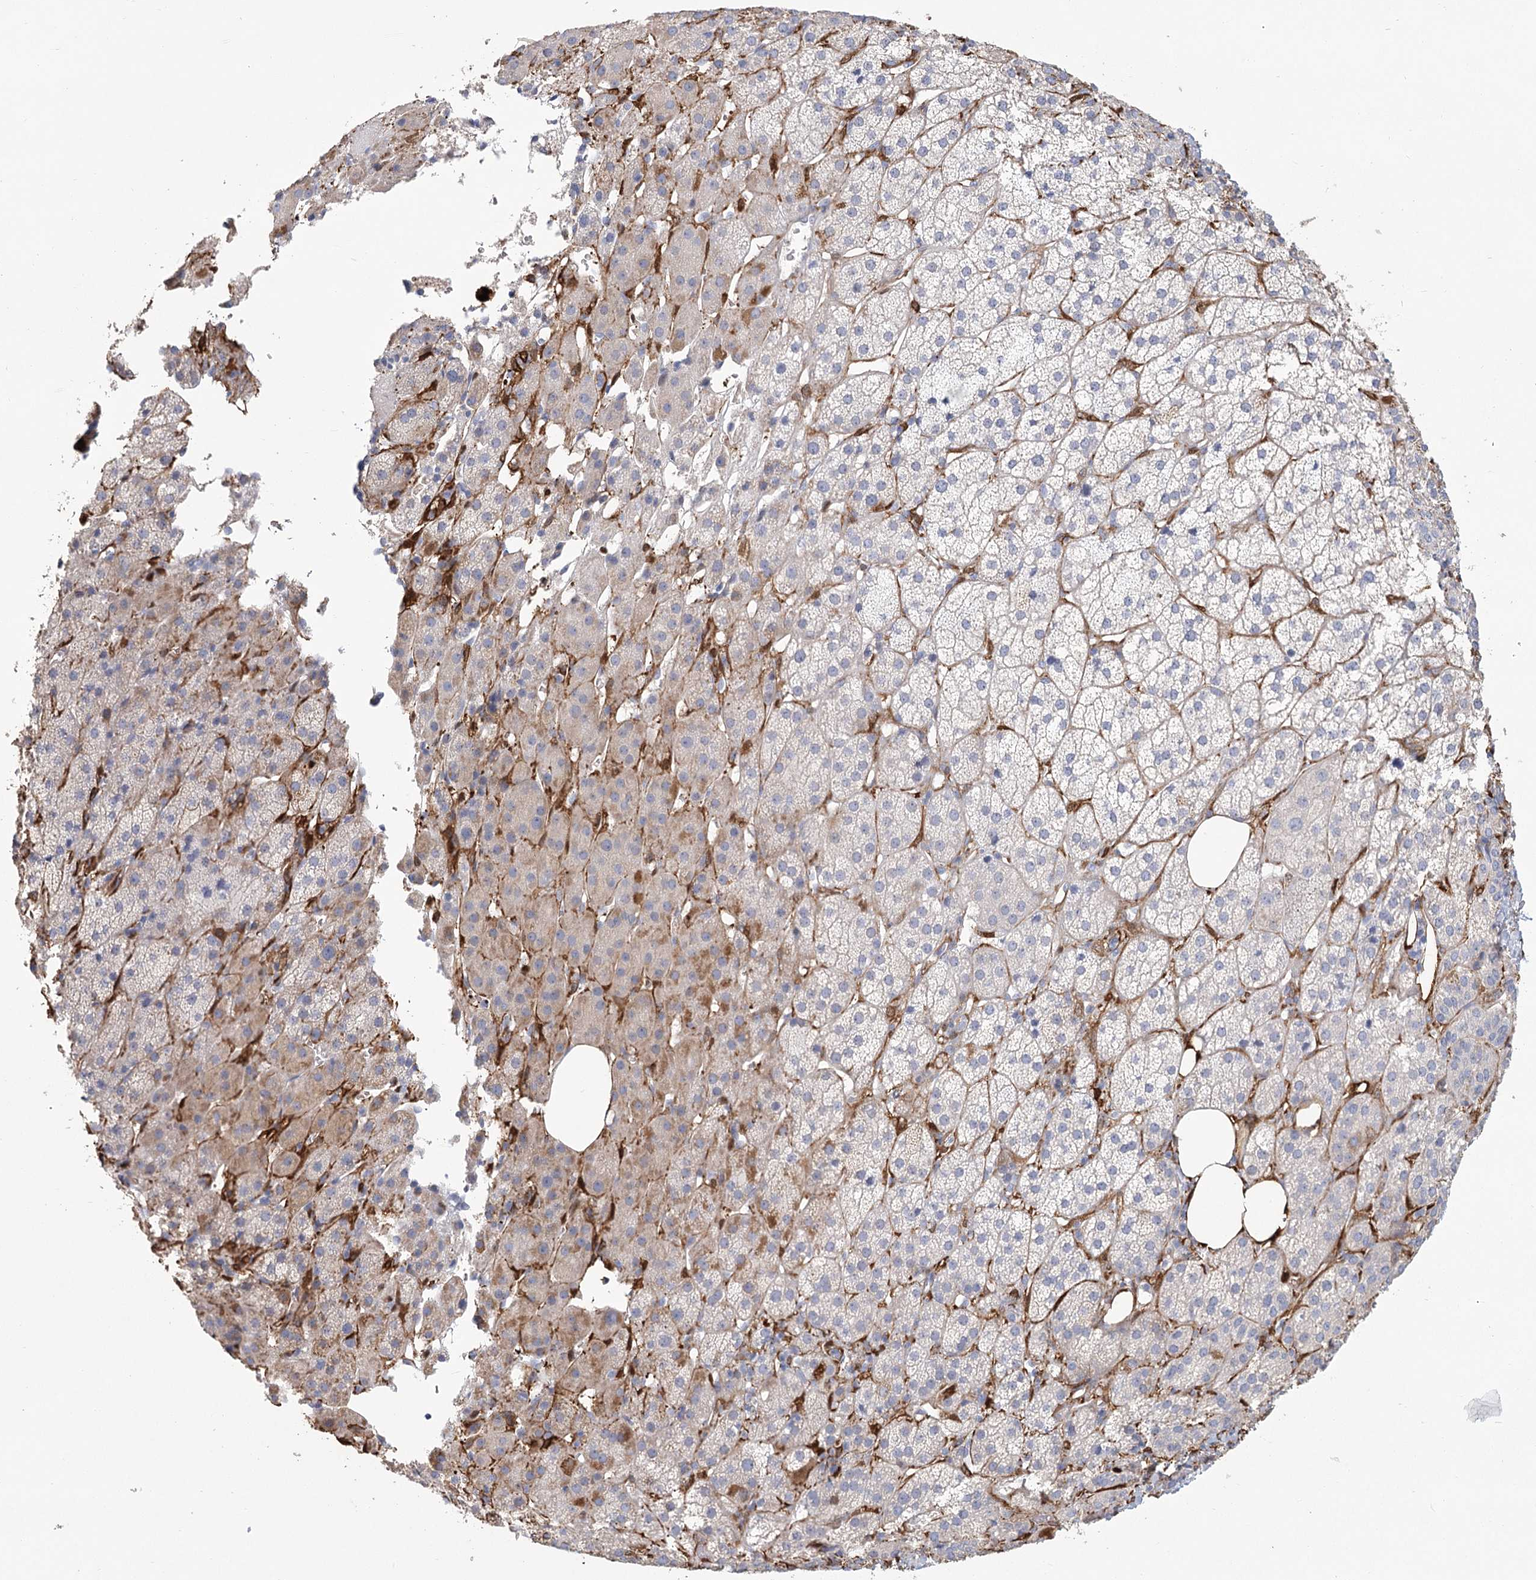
{"staining": {"intensity": "weak", "quantity": "<25%", "location": "cytoplasmic/membranous"}, "tissue": "adrenal gland", "cell_type": "Glandular cells", "image_type": "normal", "snomed": [{"axis": "morphology", "description": "Normal tissue, NOS"}, {"axis": "topography", "description": "Adrenal gland"}], "caption": "Protein analysis of benign adrenal gland reveals no significant positivity in glandular cells.", "gene": "CNTLN", "patient": {"sex": "female", "age": 57}}